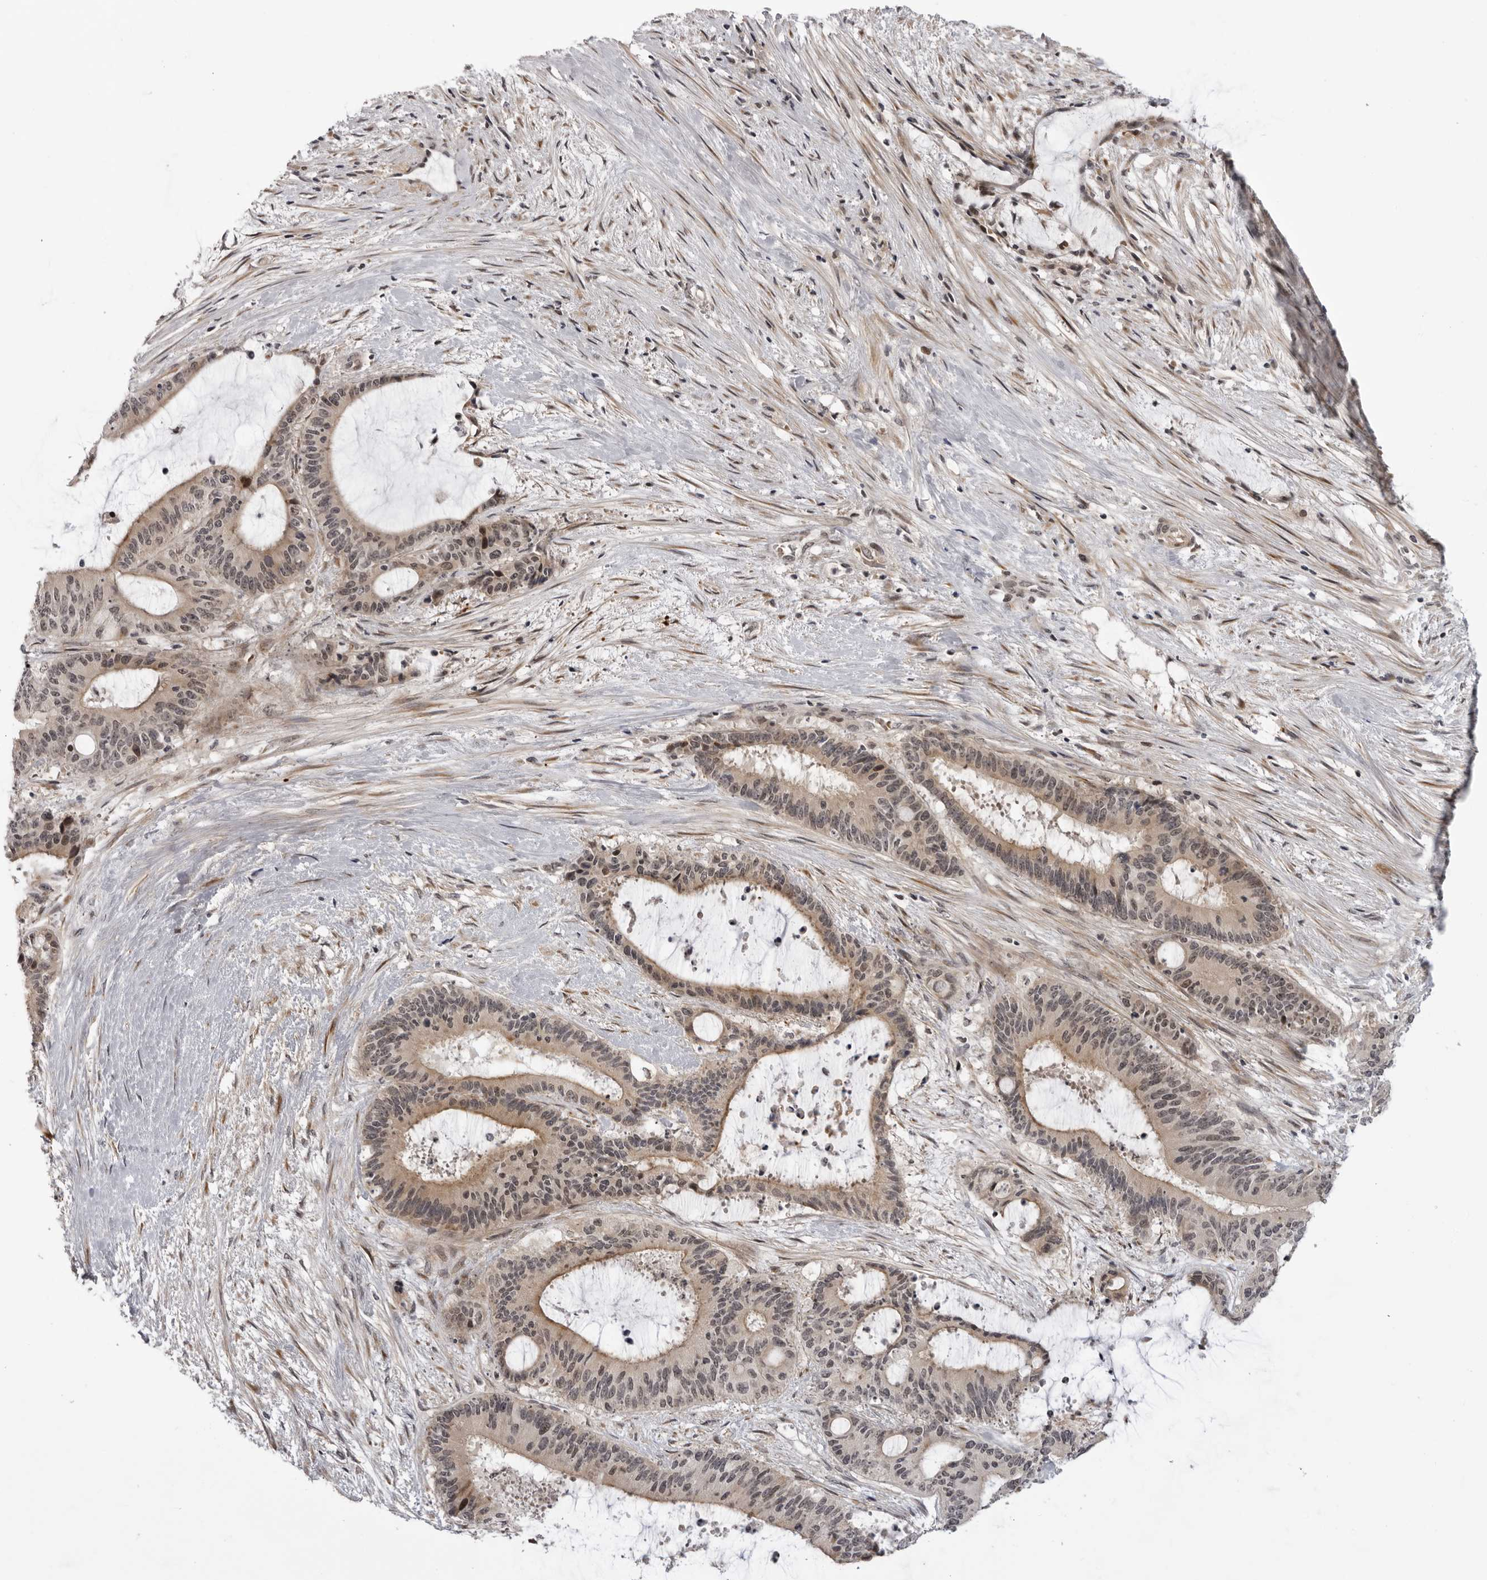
{"staining": {"intensity": "moderate", "quantity": ">75%", "location": "cytoplasmic/membranous,nuclear"}, "tissue": "liver cancer", "cell_type": "Tumor cells", "image_type": "cancer", "snomed": [{"axis": "morphology", "description": "Normal tissue, NOS"}, {"axis": "morphology", "description": "Cholangiocarcinoma"}, {"axis": "topography", "description": "Liver"}, {"axis": "topography", "description": "Peripheral nerve tissue"}], "caption": "Cholangiocarcinoma (liver) stained for a protein exhibits moderate cytoplasmic/membranous and nuclear positivity in tumor cells.", "gene": "ALPK2", "patient": {"sex": "female", "age": 73}}